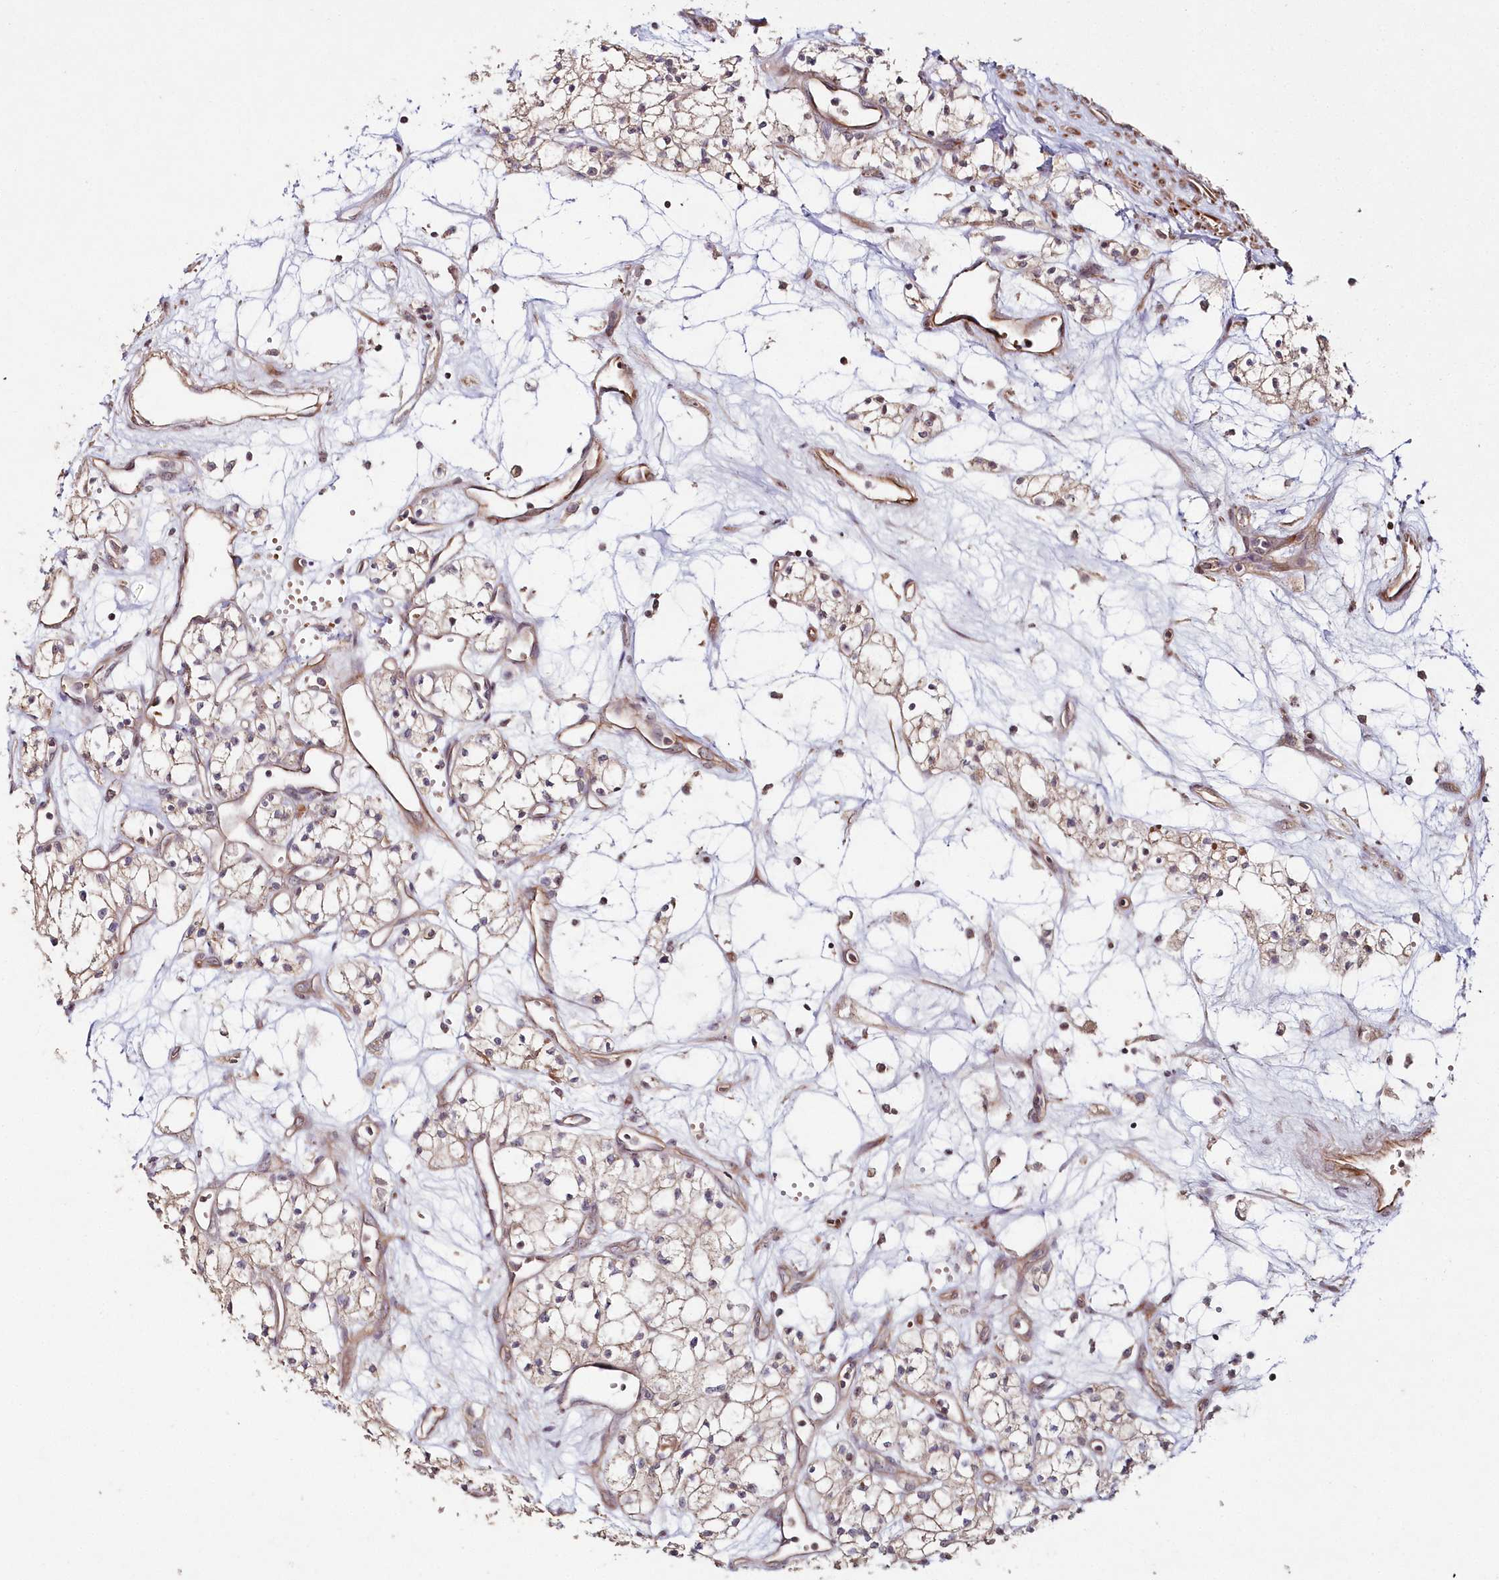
{"staining": {"intensity": "weak", "quantity": ">75%", "location": "cytoplasmic/membranous"}, "tissue": "renal cancer", "cell_type": "Tumor cells", "image_type": "cancer", "snomed": [{"axis": "morphology", "description": "Adenocarcinoma, NOS"}, {"axis": "topography", "description": "Kidney"}], "caption": "Renal cancer (adenocarcinoma) tissue reveals weak cytoplasmic/membranous expression in about >75% of tumor cells, visualized by immunohistochemistry. (DAB (3,3'-diaminobenzidine) IHC, brown staining for protein, blue staining for nuclei).", "gene": "HYCC2", "patient": {"sex": "male", "age": 59}}